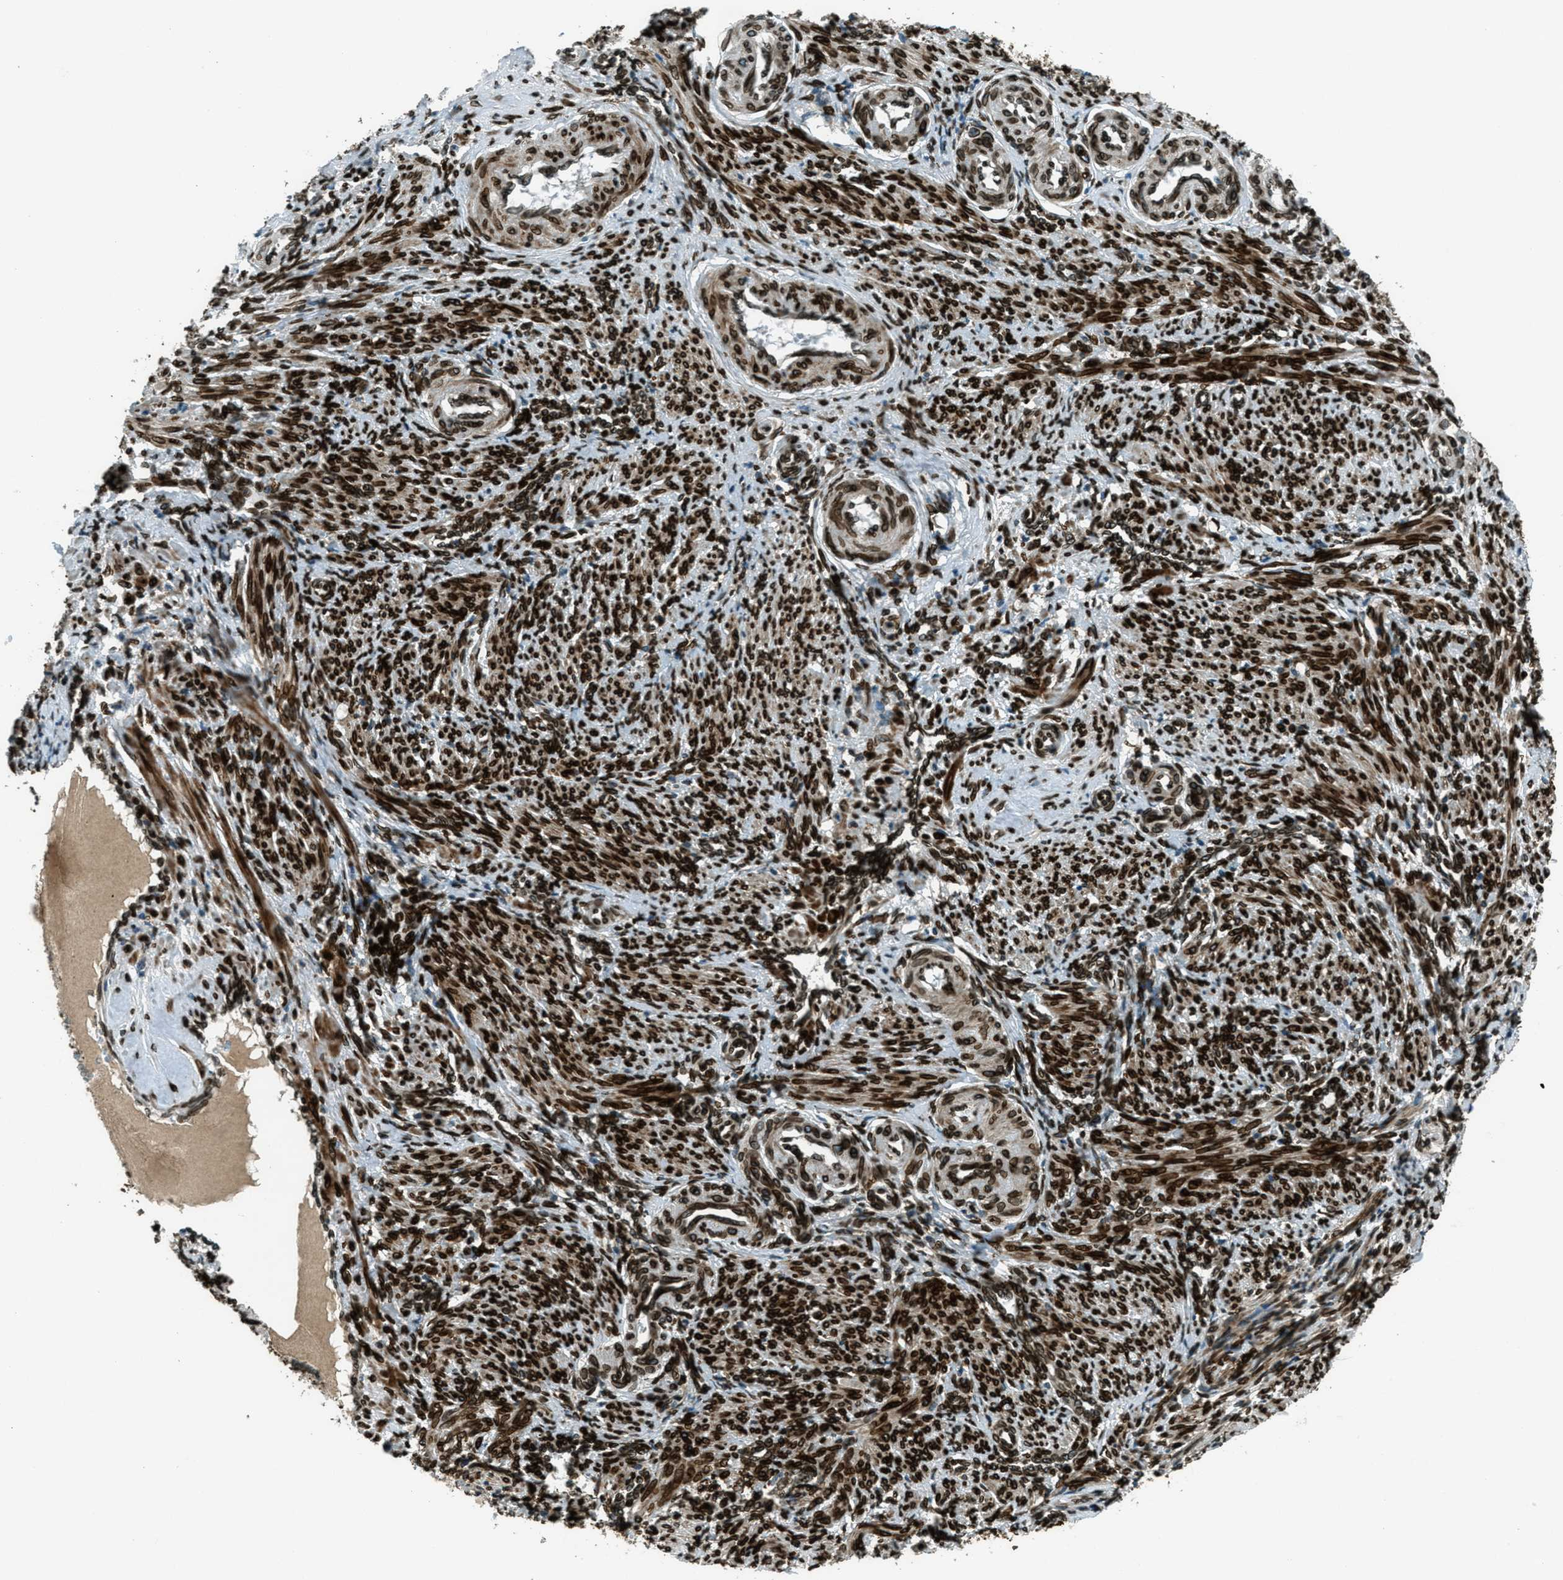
{"staining": {"intensity": "strong", "quantity": ">75%", "location": "cytoplasmic/membranous,nuclear"}, "tissue": "smooth muscle", "cell_type": "Smooth muscle cells", "image_type": "normal", "snomed": [{"axis": "morphology", "description": "Normal tissue, NOS"}, {"axis": "topography", "description": "Endometrium"}], "caption": "Brown immunohistochemical staining in normal human smooth muscle displays strong cytoplasmic/membranous,nuclear expression in approximately >75% of smooth muscle cells. (DAB = brown stain, brightfield microscopy at high magnification).", "gene": "LEMD2", "patient": {"sex": "female", "age": 33}}